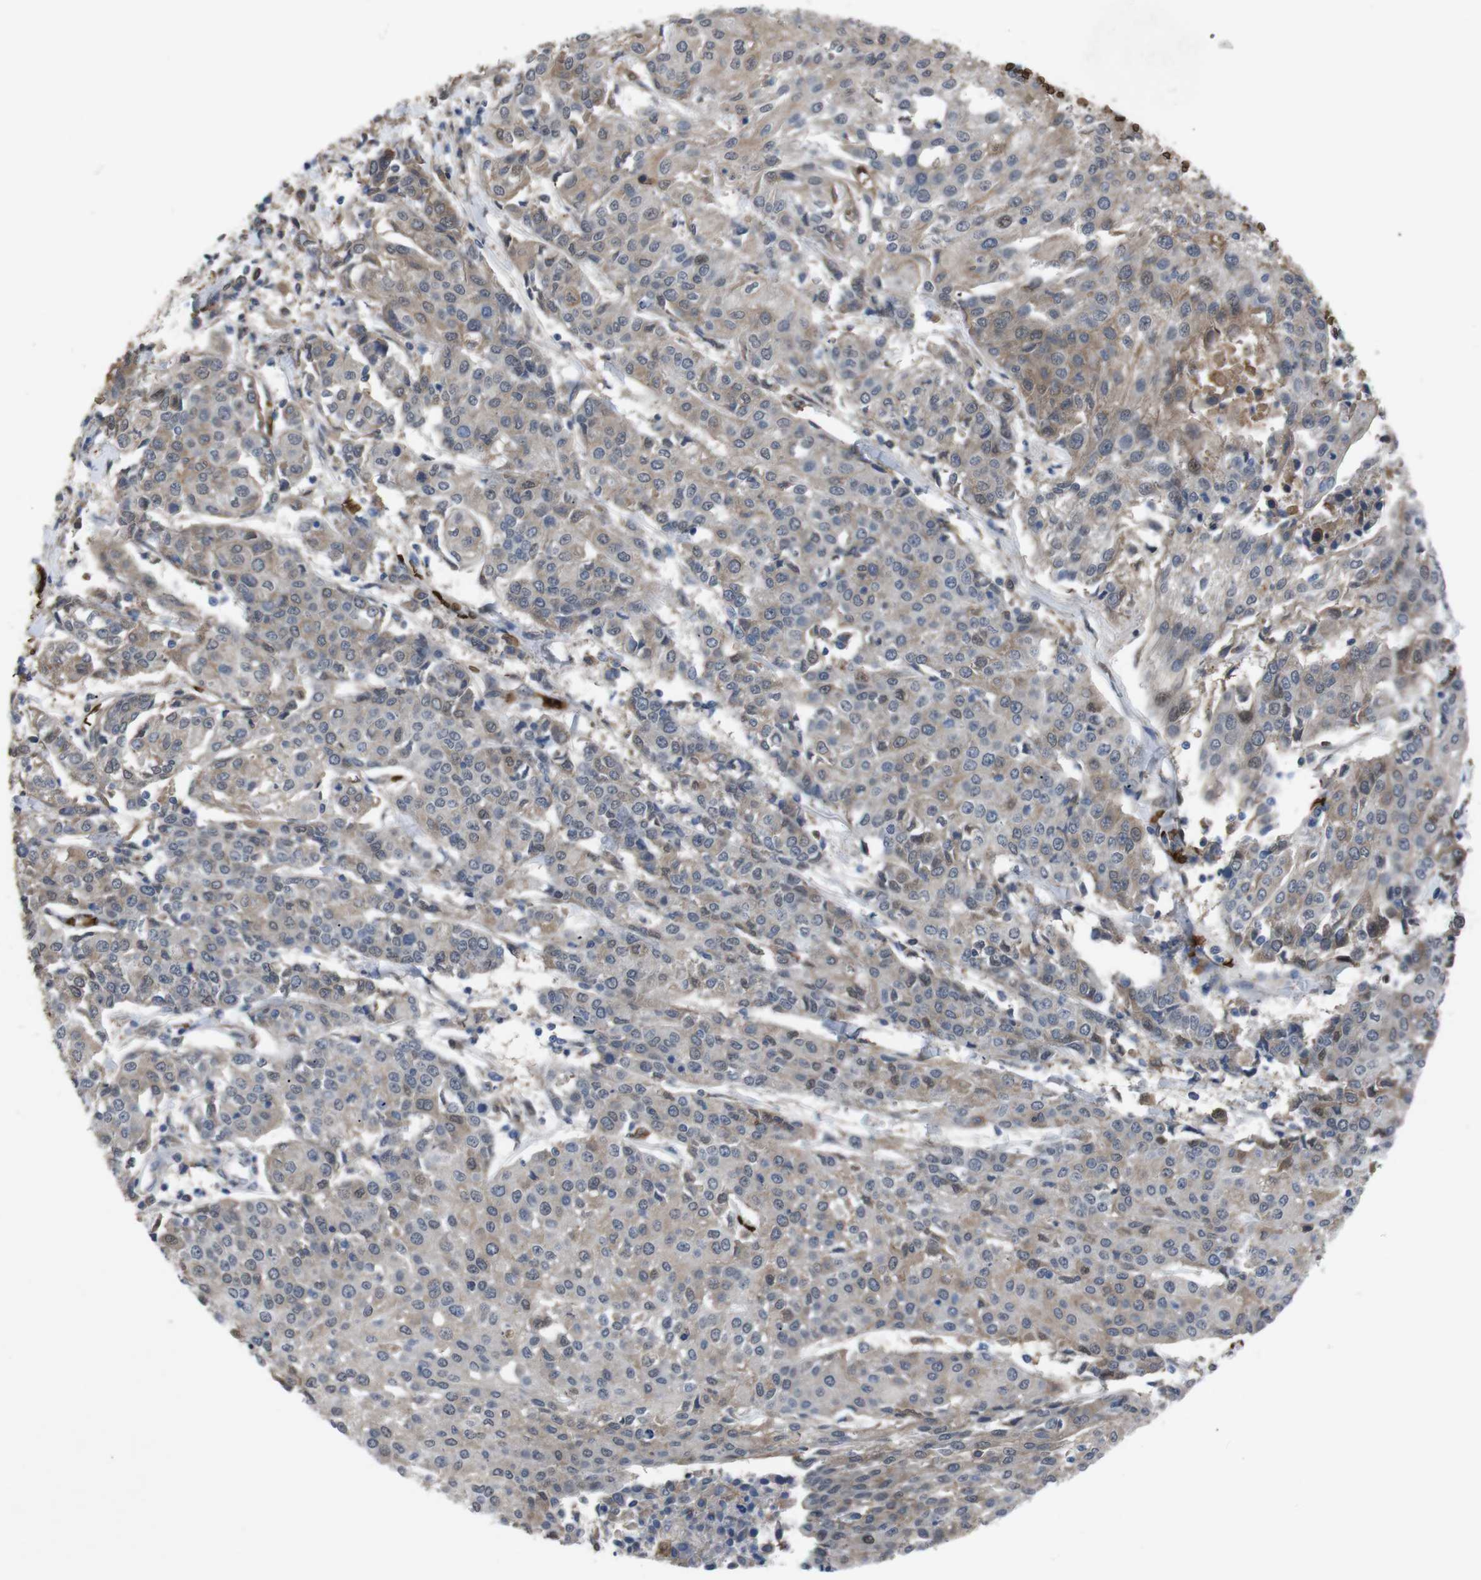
{"staining": {"intensity": "weak", "quantity": ">75%", "location": "cytoplasmic/membranous"}, "tissue": "urothelial cancer", "cell_type": "Tumor cells", "image_type": "cancer", "snomed": [{"axis": "morphology", "description": "Urothelial carcinoma, High grade"}, {"axis": "topography", "description": "Urinary bladder"}], "caption": "Approximately >75% of tumor cells in human high-grade urothelial carcinoma show weak cytoplasmic/membranous protein expression as visualized by brown immunohistochemical staining.", "gene": "SPTB", "patient": {"sex": "female", "age": 85}}